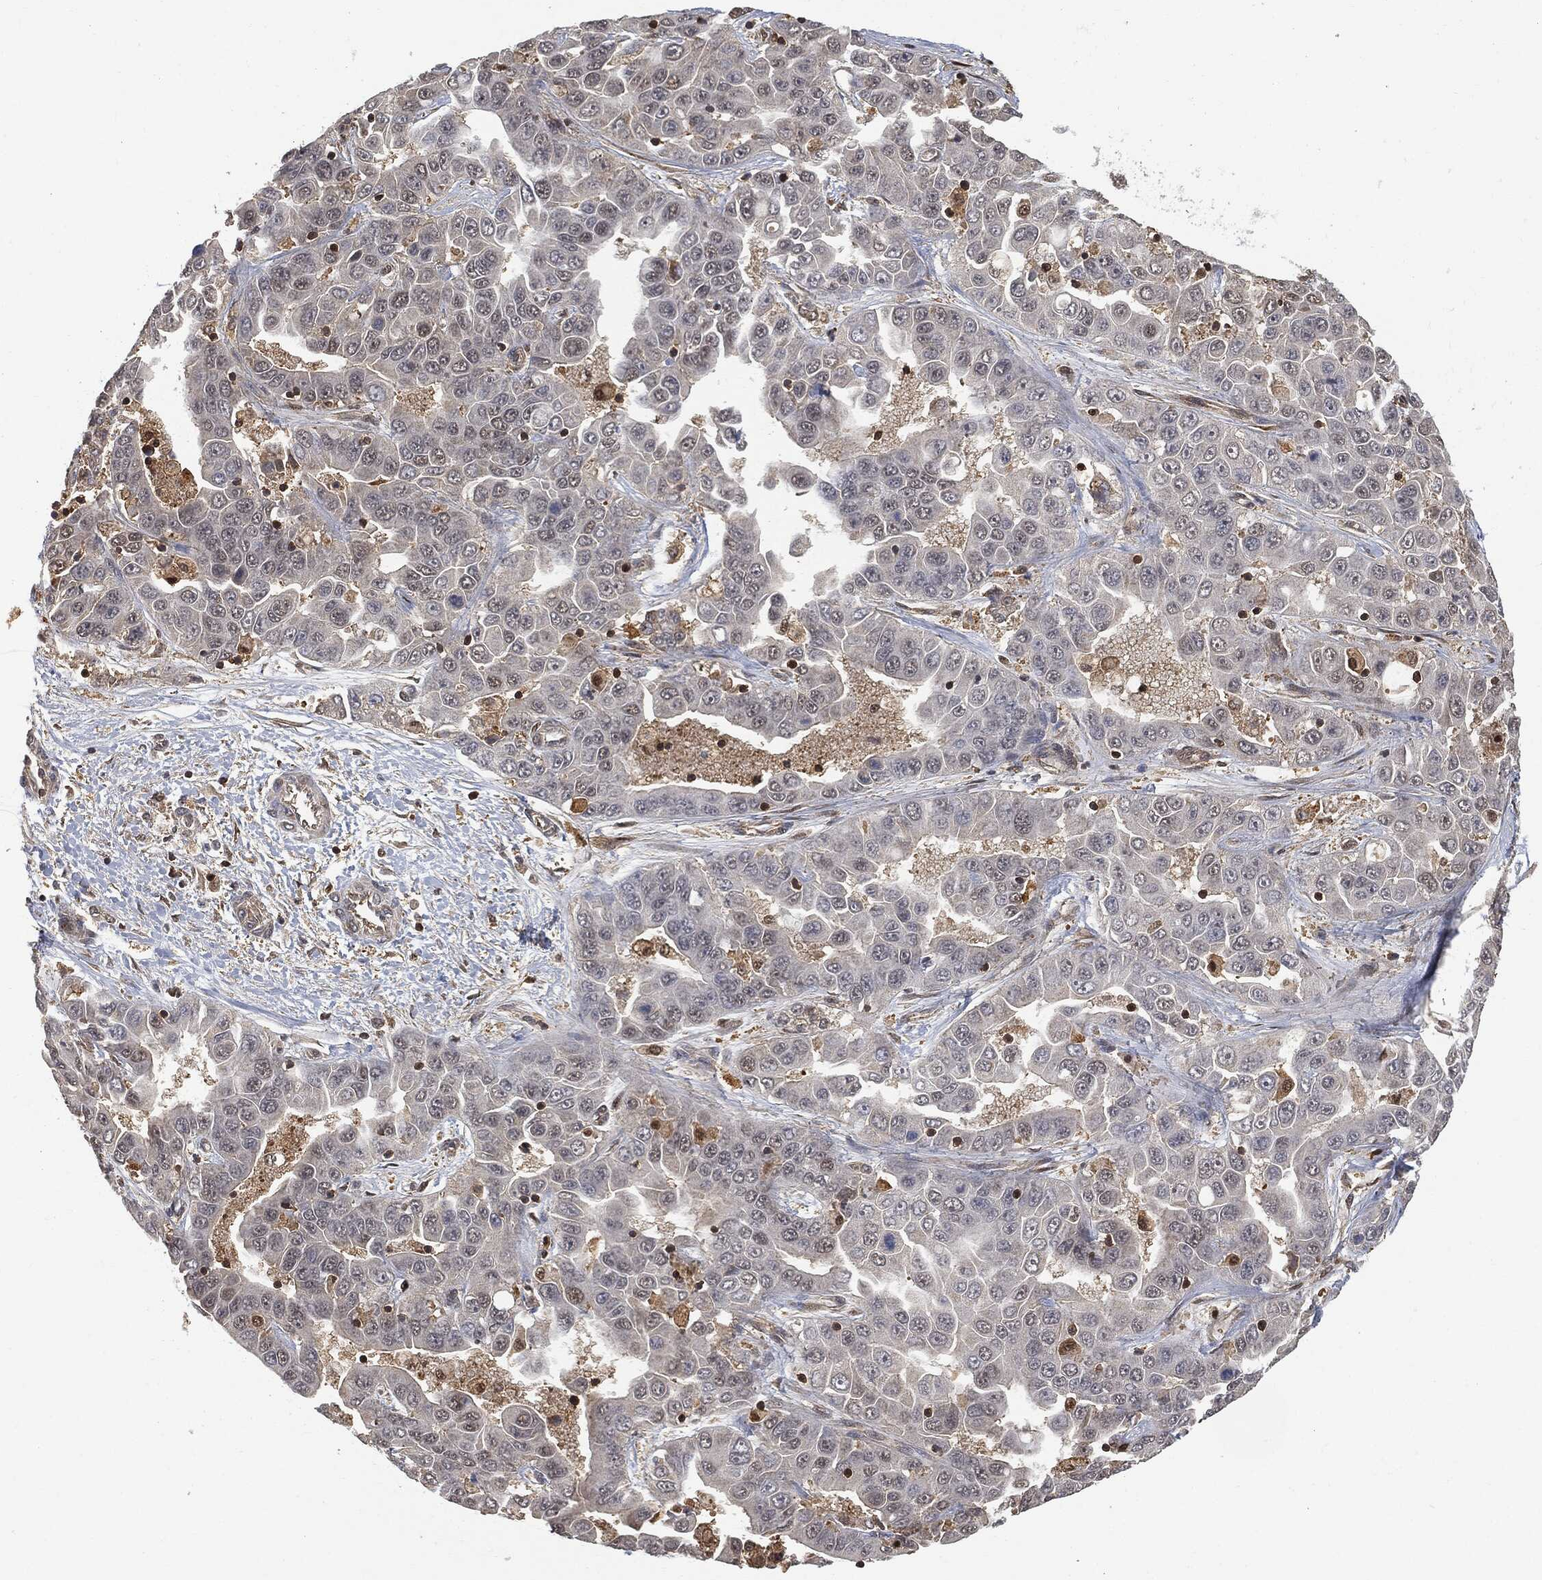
{"staining": {"intensity": "negative", "quantity": "none", "location": "none"}, "tissue": "liver cancer", "cell_type": "Tumor cells", "image_type": "cancer", "snomed": [{"axis": "morphology", "description": "Cholangiocarcinoma"}, {"axis": "topography", "description": "Liver"}], "caption": "Immunohistochemistry (IHC) image of human liver cancer (cholangiocarcinoma) stained for a protein (brown), which exhibits no expression in tumor cells.", "gene": "PSMB10", "patient": {"sex": "female", "age": 52}}